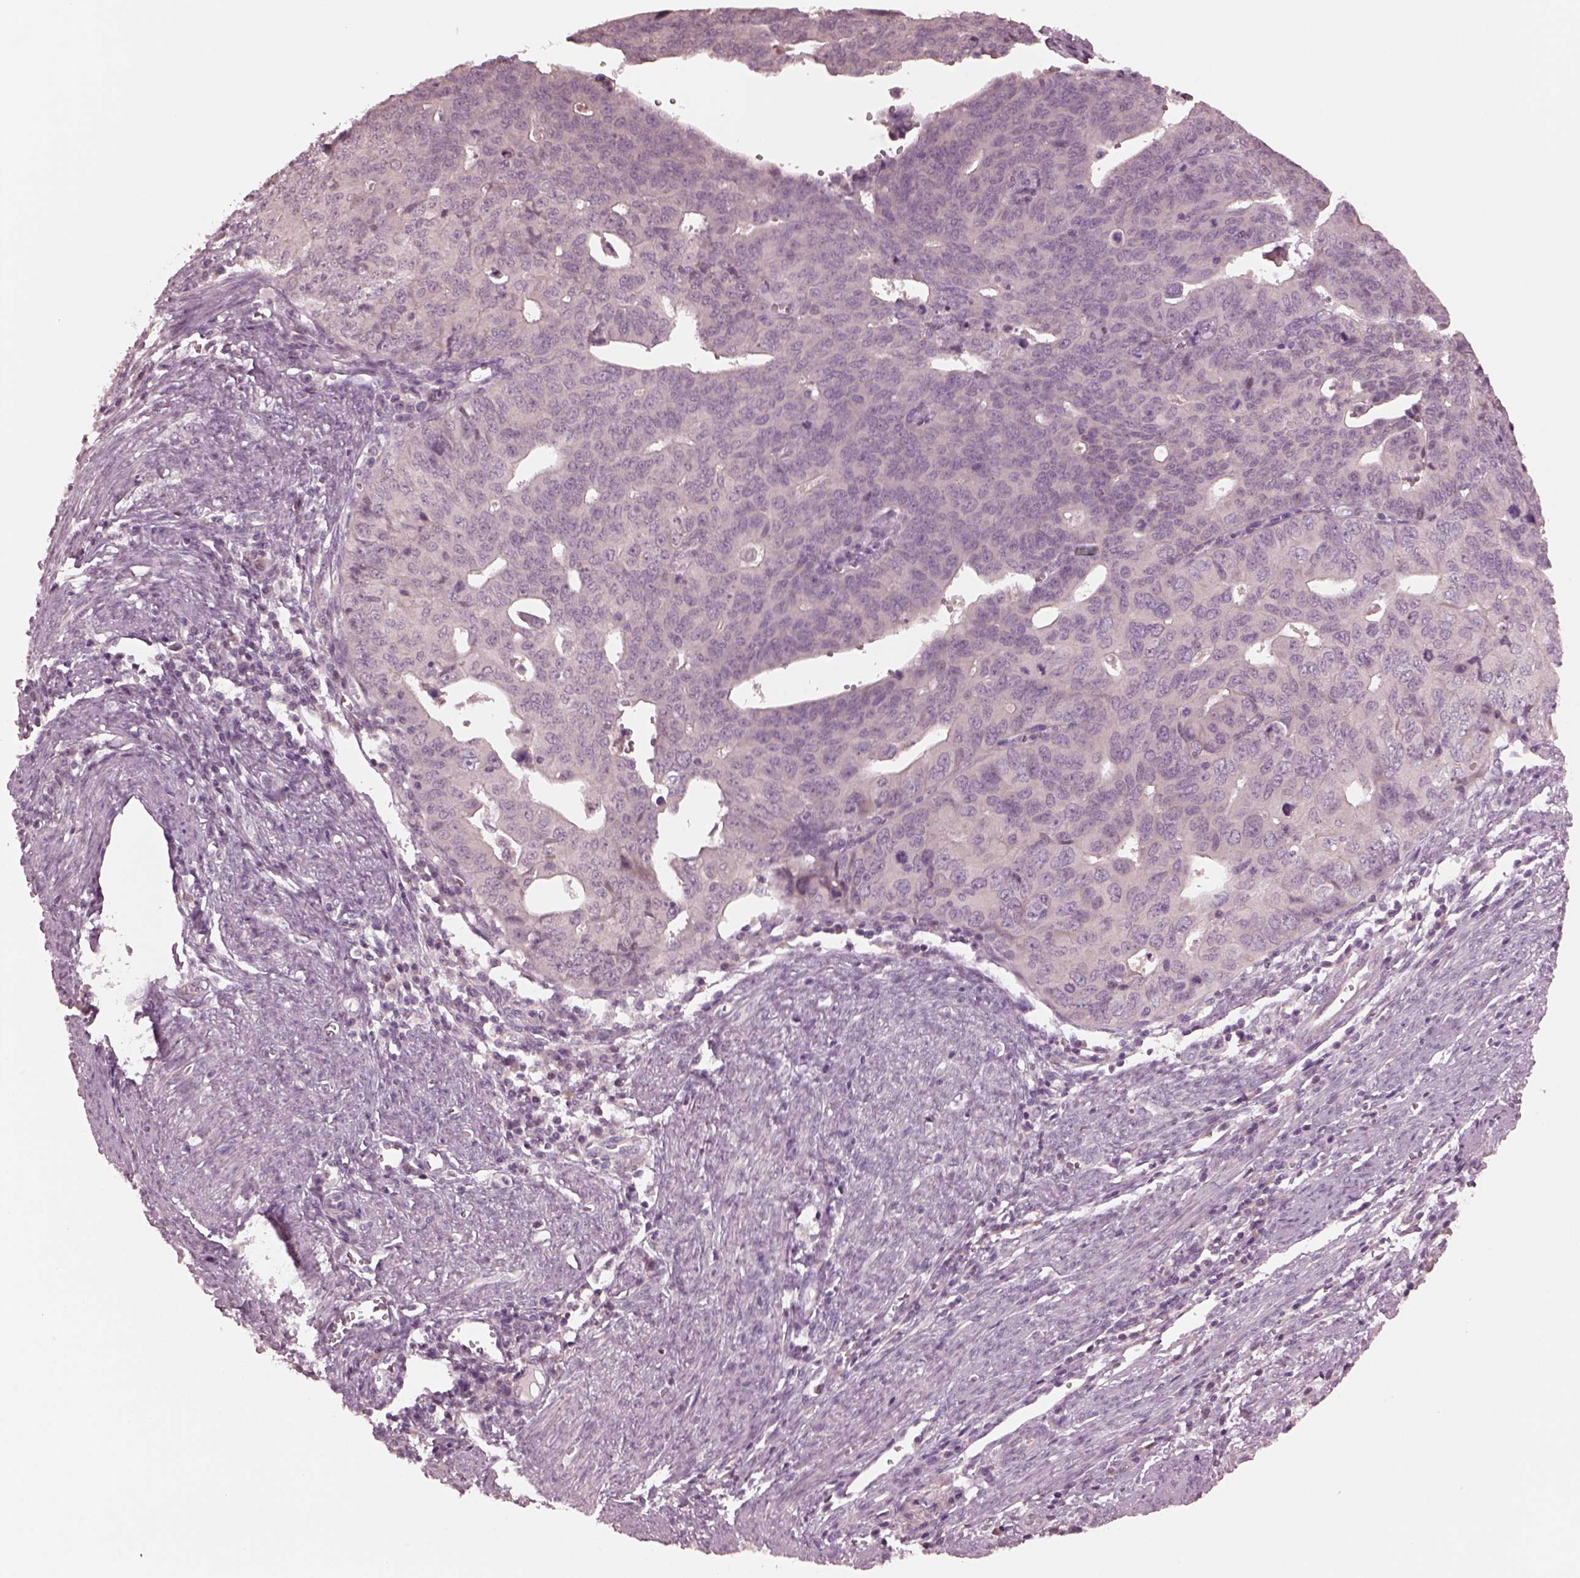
{"staining": {"intensity": "negative", "quantity": "none", "location": "none"}, "tissue": "endometrial cancer", "cell_type": "Tumor cells", "image_type": "cancer", "snomed": [{"axis": "morphology", "description": "Adenocarcinoma, NOS"}, {"axis": "topography", "description": "Endometrium"}], "caption": "High power microscopy image of an IHC histopathology image of endometrial cancer, revealing no significant staining in tumor cells.", "gene": "RGS7", "patient": {"sex": "female", "age": 65}}